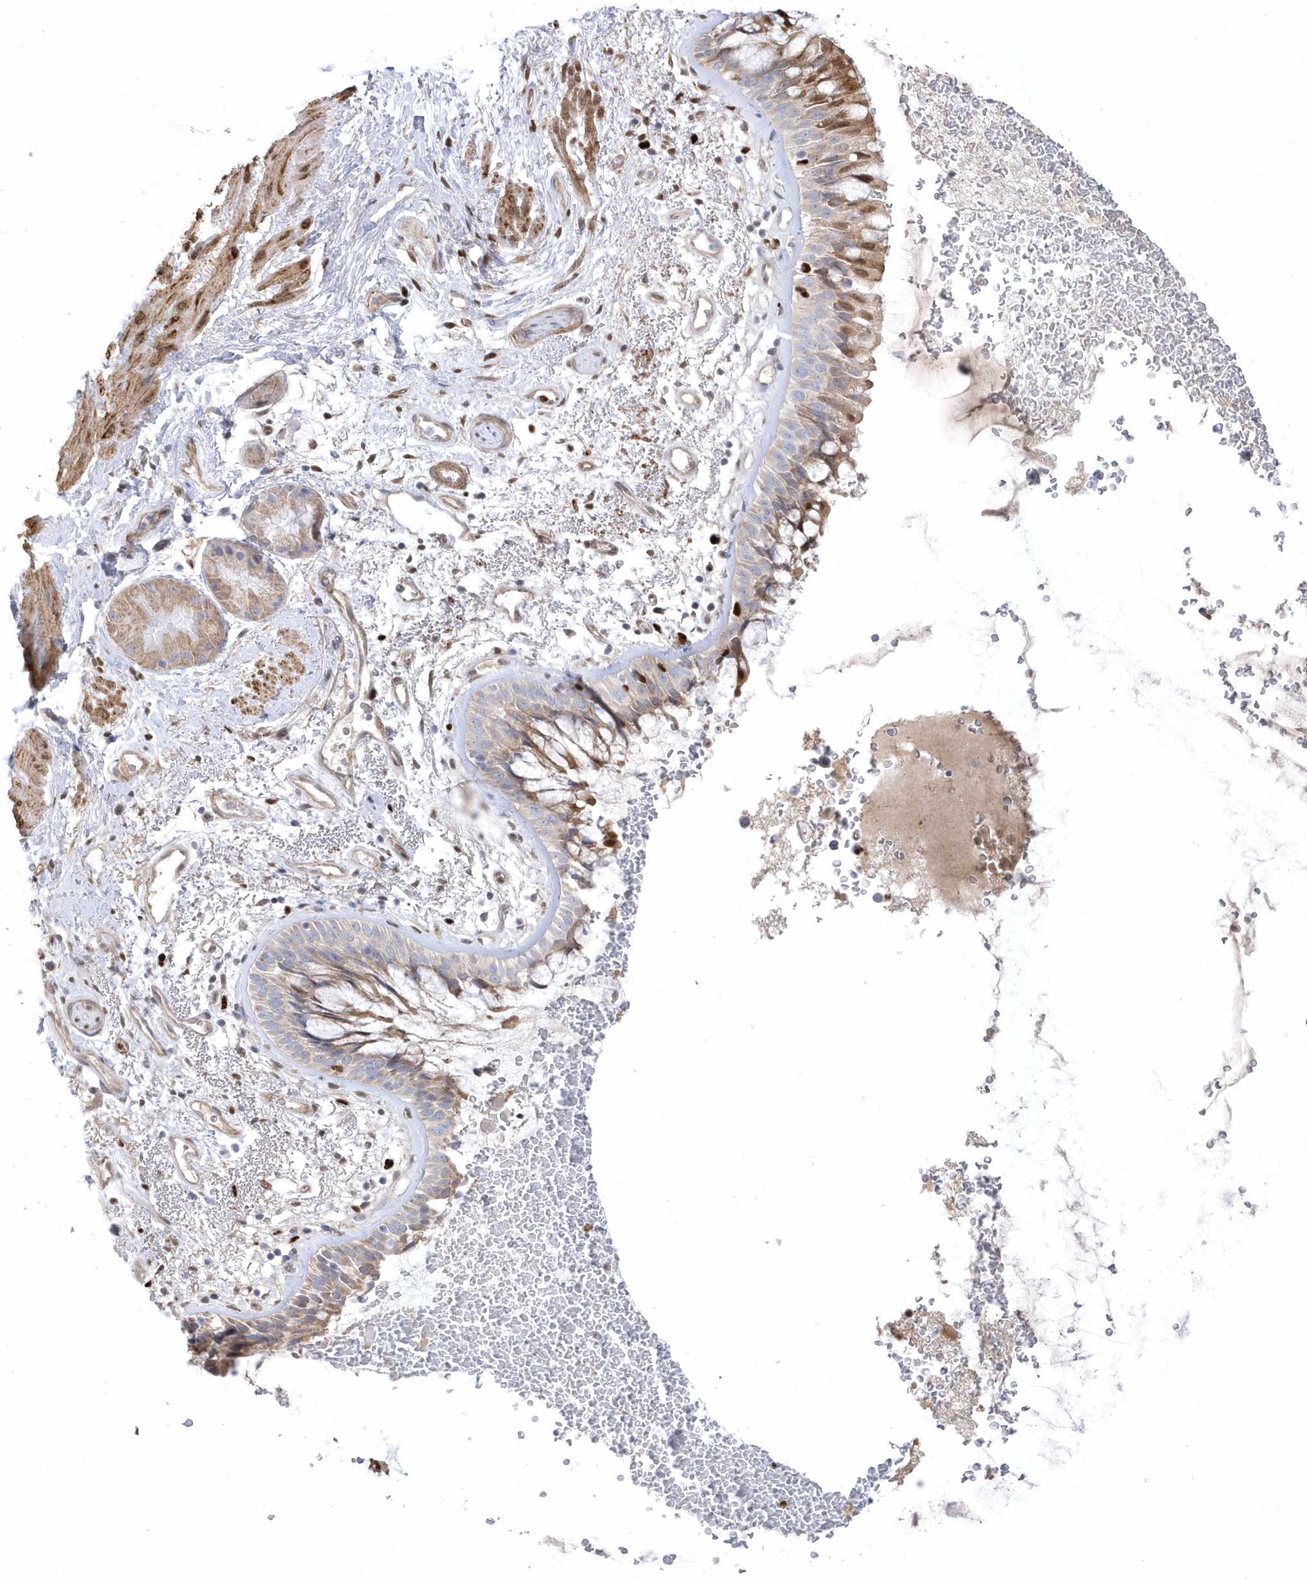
{"staining": {"intensity": "moderate", "quantity": "25%-75%", "location": "cytoplasmic/membranous,nuclear"}, "tissue": "bronchus", "cell_type": "Respiratory epithelial cells", "image_type": "normal", "snomed": [{"axis": "morphology", "description": "Normal tissue, NOS"}, {"axis": "morphology", "description": "Squamous cell carcinoma, NOS"}, {"axis": "topography", "description": "Lymph node"}, {"axis": "topography", "description": "Bronchus"}, {"axis": "topography", "description": "Lung"}], "caption": "Protein staining of unremarkable bronchus demonstrates moderate cytoplasmic/membranous,nuclear positivity in about 25%-75% of respiratory epithelial cells.", "gene": "GTPBP6", "patient": {"sex": "male", "age": 66}}